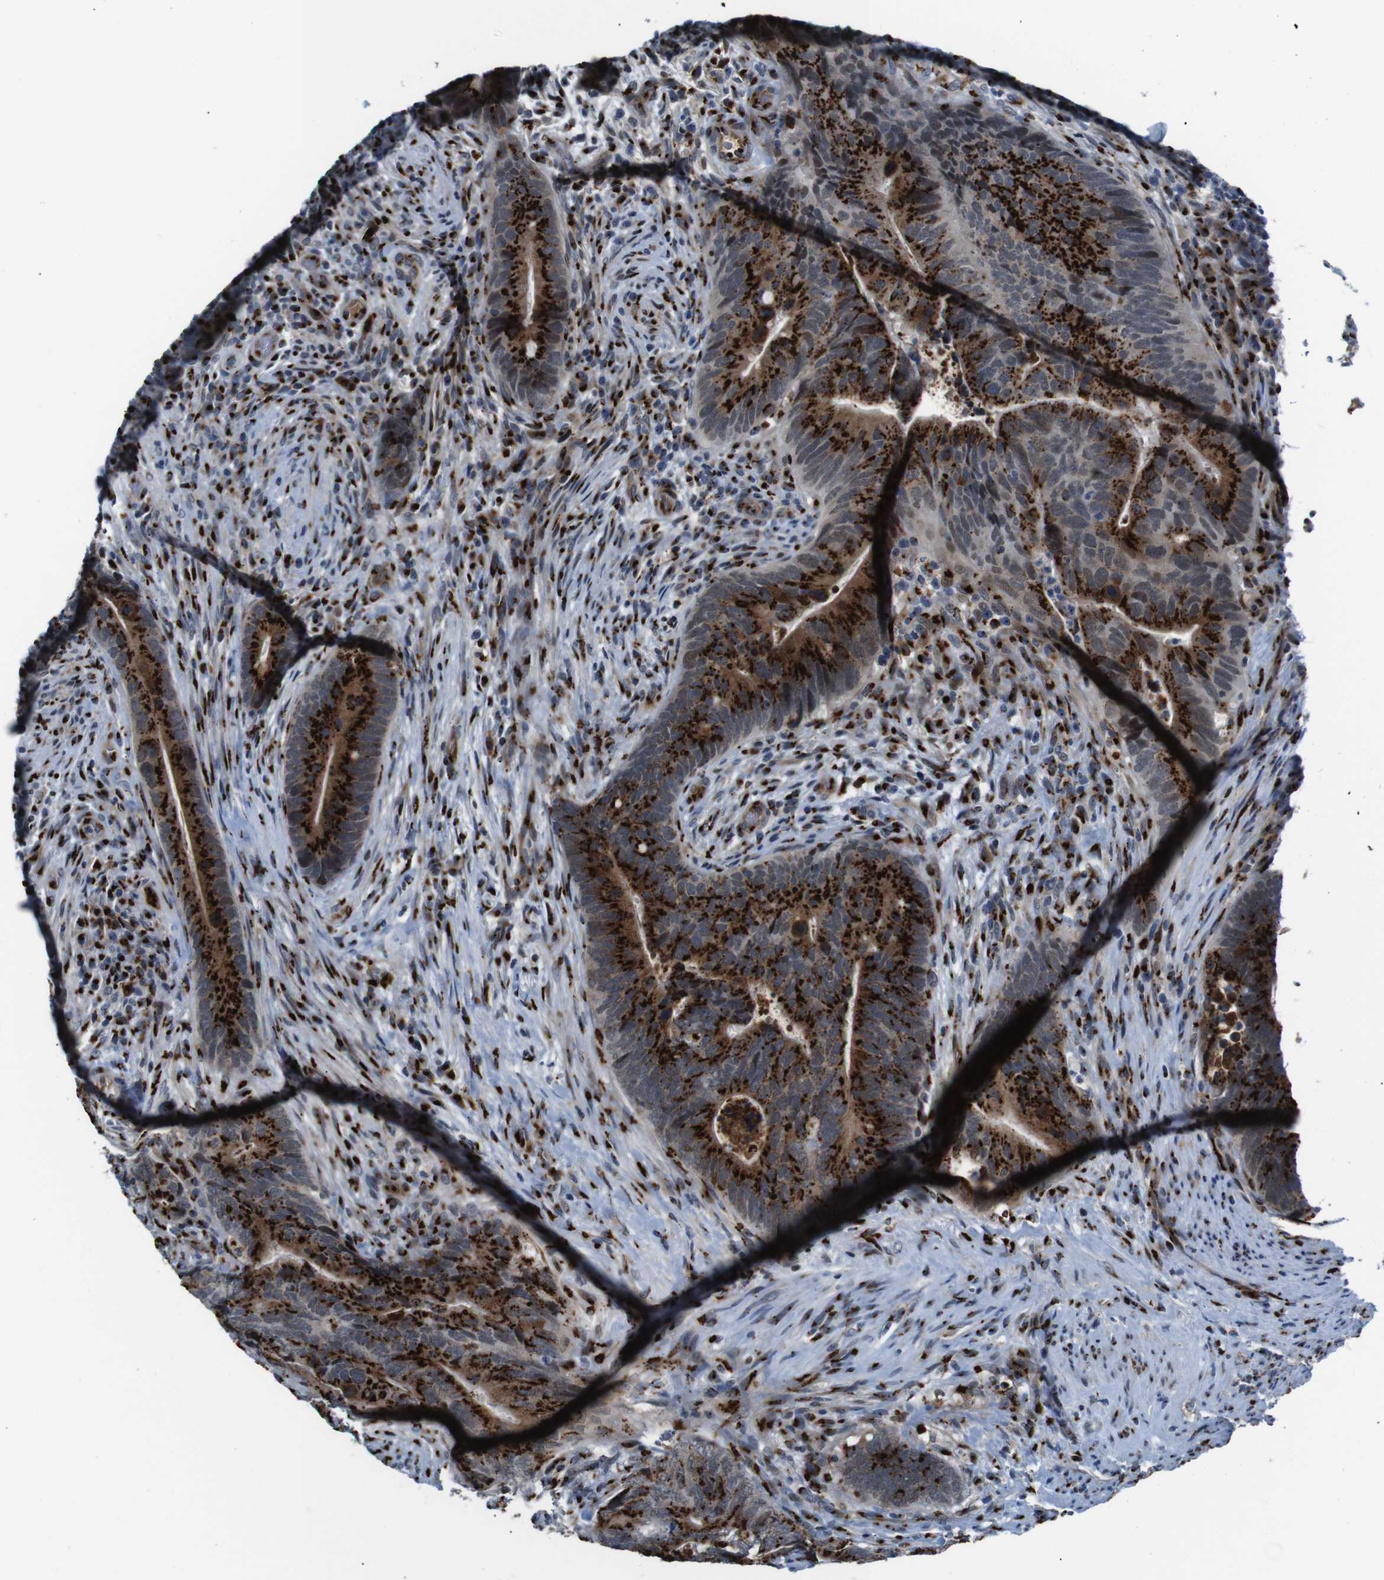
{"staining": {"intensity": "strong", "quantity": ">75%", "location": "cytoplasmic/membranous"}, "tissue": "colorectal cancer", "cell_type": "Tumor cells", "image_type": "cancer", "snomed": [{"axis": "morphology", "description": "Normal tissue, NOS"}, {"axis": "morphology", "description": "Adenocarcinoma, NOS"}, {"axis": "topography", "description": "Colon"}], "caption": "A high-resolution histopathology image shows immunohistochemistry (IHC) staining of adenocarcinoma (colorectal), which exhibits strong cytoplasmic/membranous expression in approximately >75% of tumor cells. Using DAB (brown) and hematoxylin (blue) stains, captured at high magnification using brightfield microscopy.", "gene": "TGOLN2", "patient": {"sex": "male", "age": 56}}